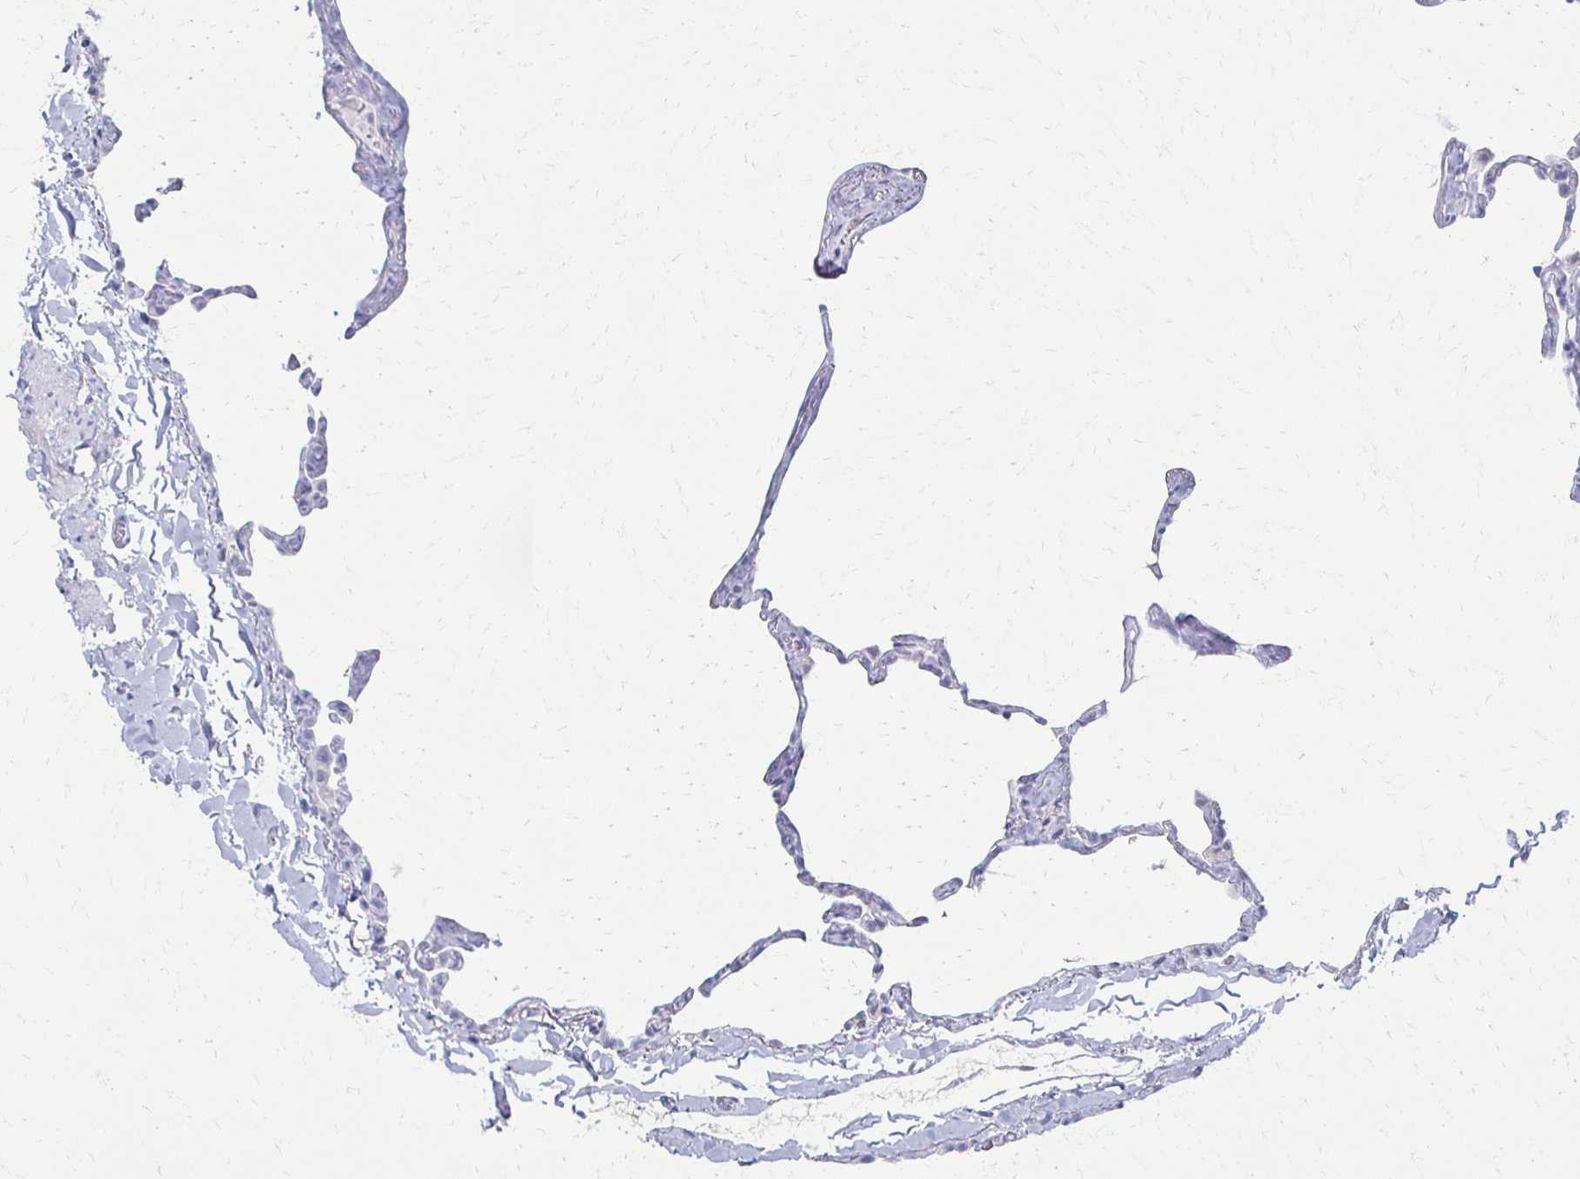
{"staining": {"intensity": "negative", "quantity": "none", "location": "none"}, "tissue": "lung", "cell_type": "Alveolar cells", "image_type": "normal", "snomed": [{"axis": "morphology", "description": "Normal tissue, NOS"}, {"axis": "topography", "description": "Lung"}], "caption": "Alveolar cells are negative for protein expression in unremarkable human lung. (Immunohistochemistry, brightfield microscopy, high magnification).", "gene": "CXCR2", "patient": {"sex": "male", "age": 65}}